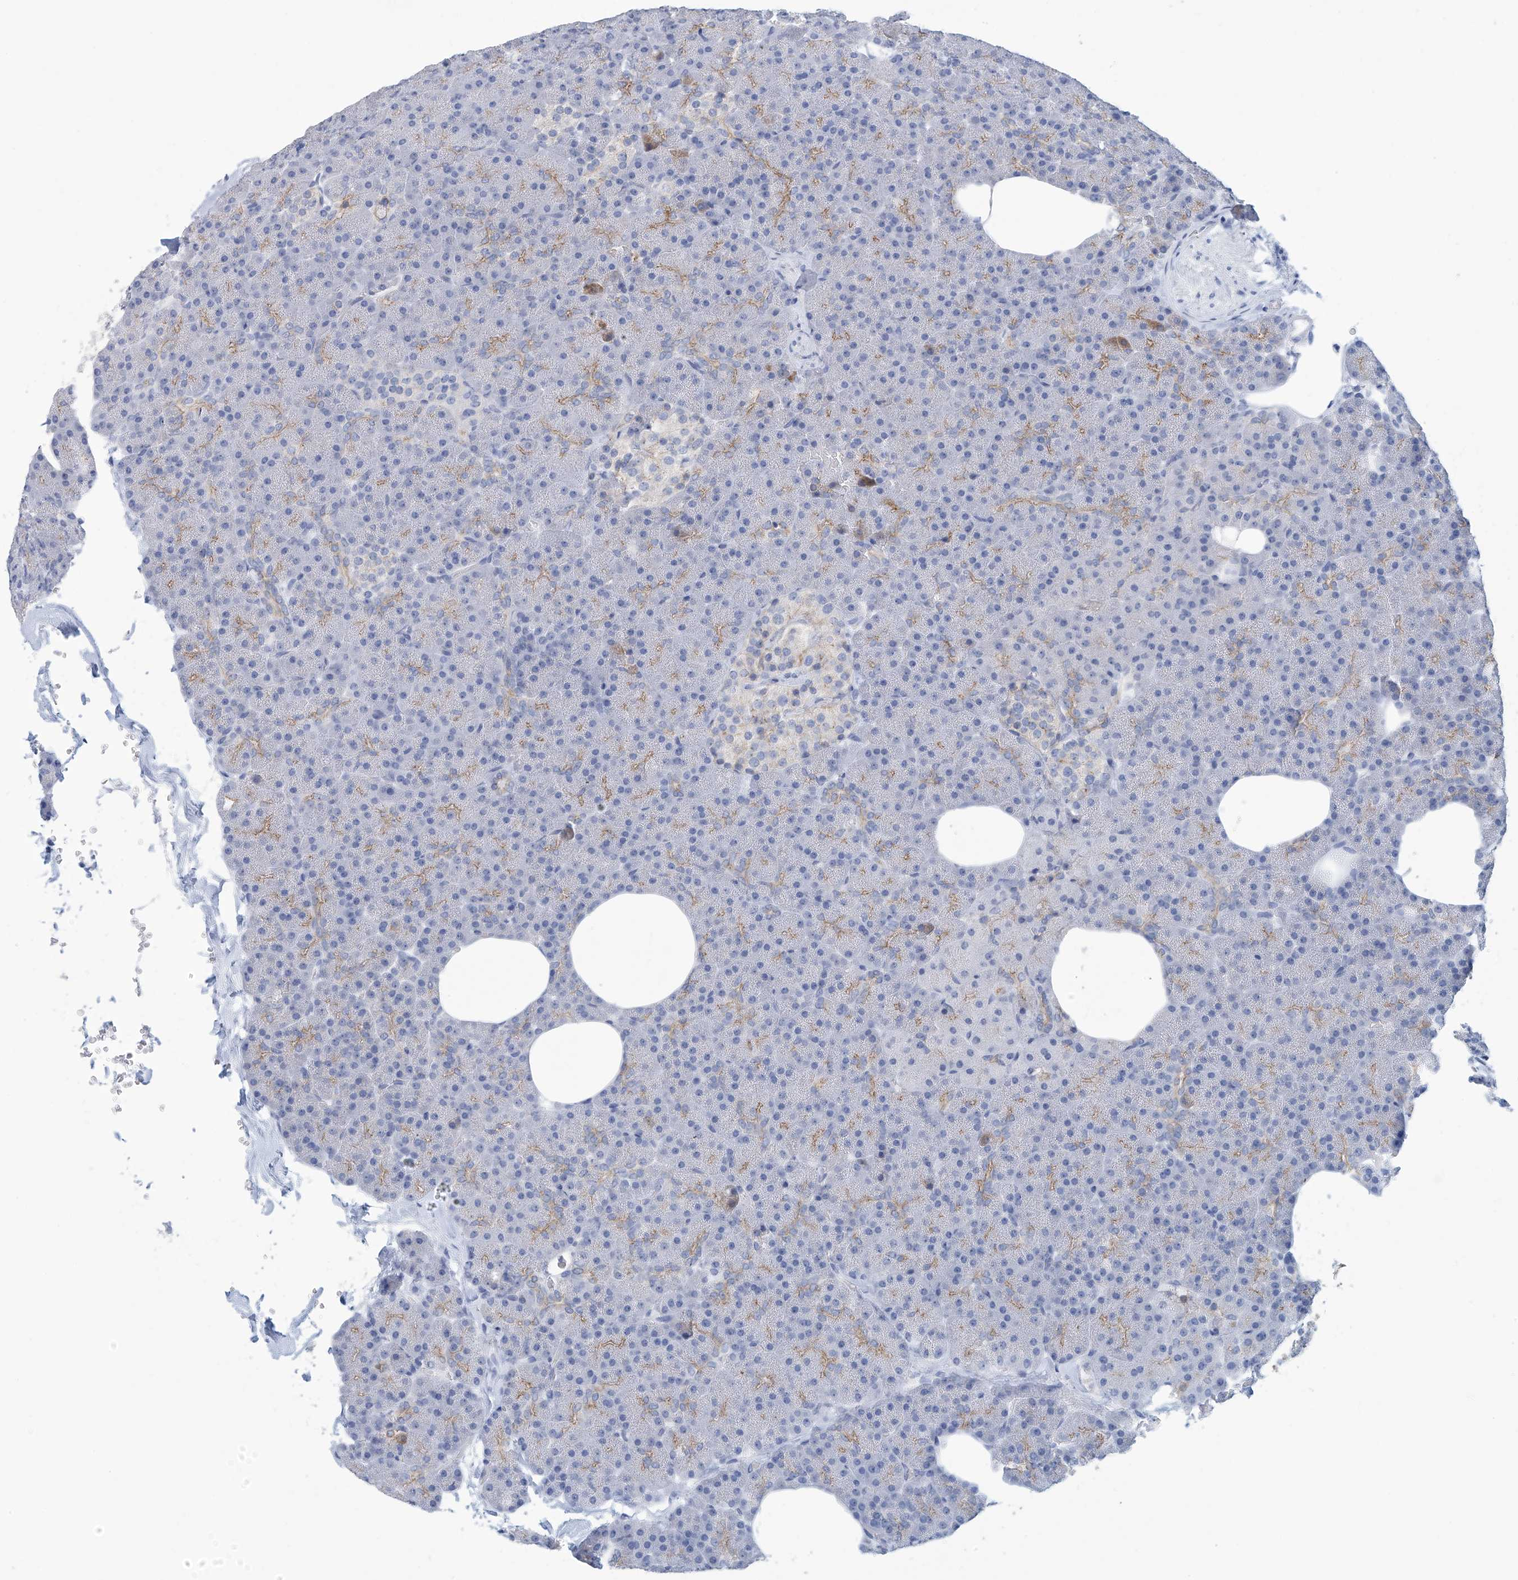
{"staining": {"intensity": "weak", "quantity": "25%-75%", "location": "cytoplasmic/membranous"}, "tissue": "pancreas", "cell_type": "Exocrine glandular cells", "image_type": "normal", "snomed": [{"axis": "morphology", "description": "Normal tissue, NOS"}, {"axis": "morphology", "description": "Carcinoid, malignant, NOS"}, {"axis": "topography", "description": "Pancreas"}], "caption": "DAB immunohistochemical staining of unremarkable pancreas displays weak cytoplasmic/membranous protein positivity in approximately 25%-75% of exocrine glandular cells.", "gene": "DSP", "patient": {"sex": "female", "age": 35}}